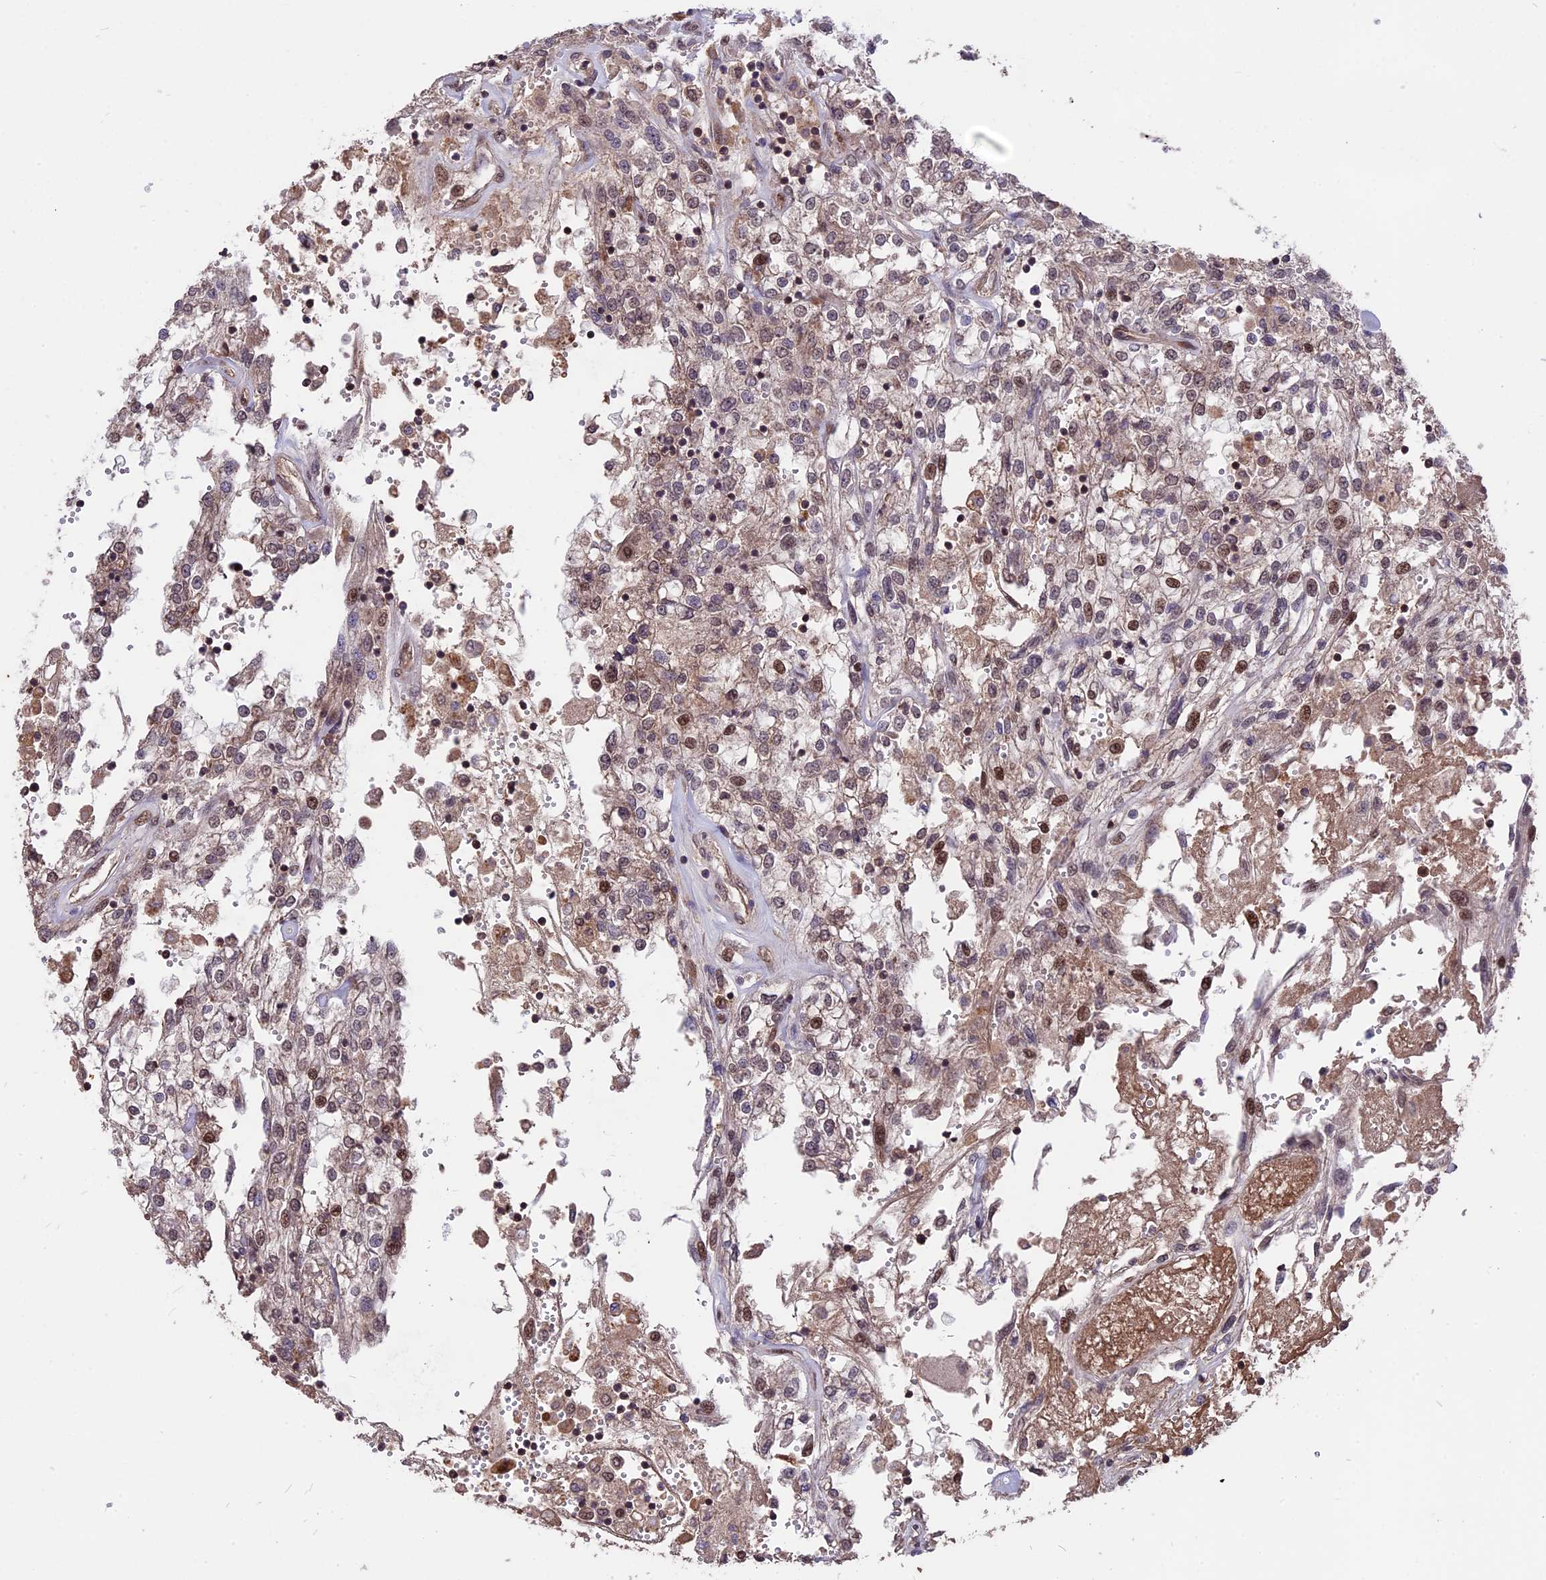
{"staining": {"intensity": "weak", "quantity": "25%-75%", "location": "cytoplasmic/membranous,nuclear"}, "tissue": "renal cancer", "cell_type": "Tumor cells", "image_type": "cancer", "snomed": [{"axis": "morphology", "description": "Adenocarcinoma, NOS"}, {"axis": "topography", "description": "Kidney"}], "caption": "A histopathology image of renal cancer (adenocarcinoma) stained for a protein shows weak cytoplasmic/membranous and nuclear brown staining in tumor cells. (DAB (3,3'-diaminobenzidine) = brown stain, brightfield microscopy at high magnification).", "gene": "ZNF598", "patient": {"sex": "female", "age": 52}}